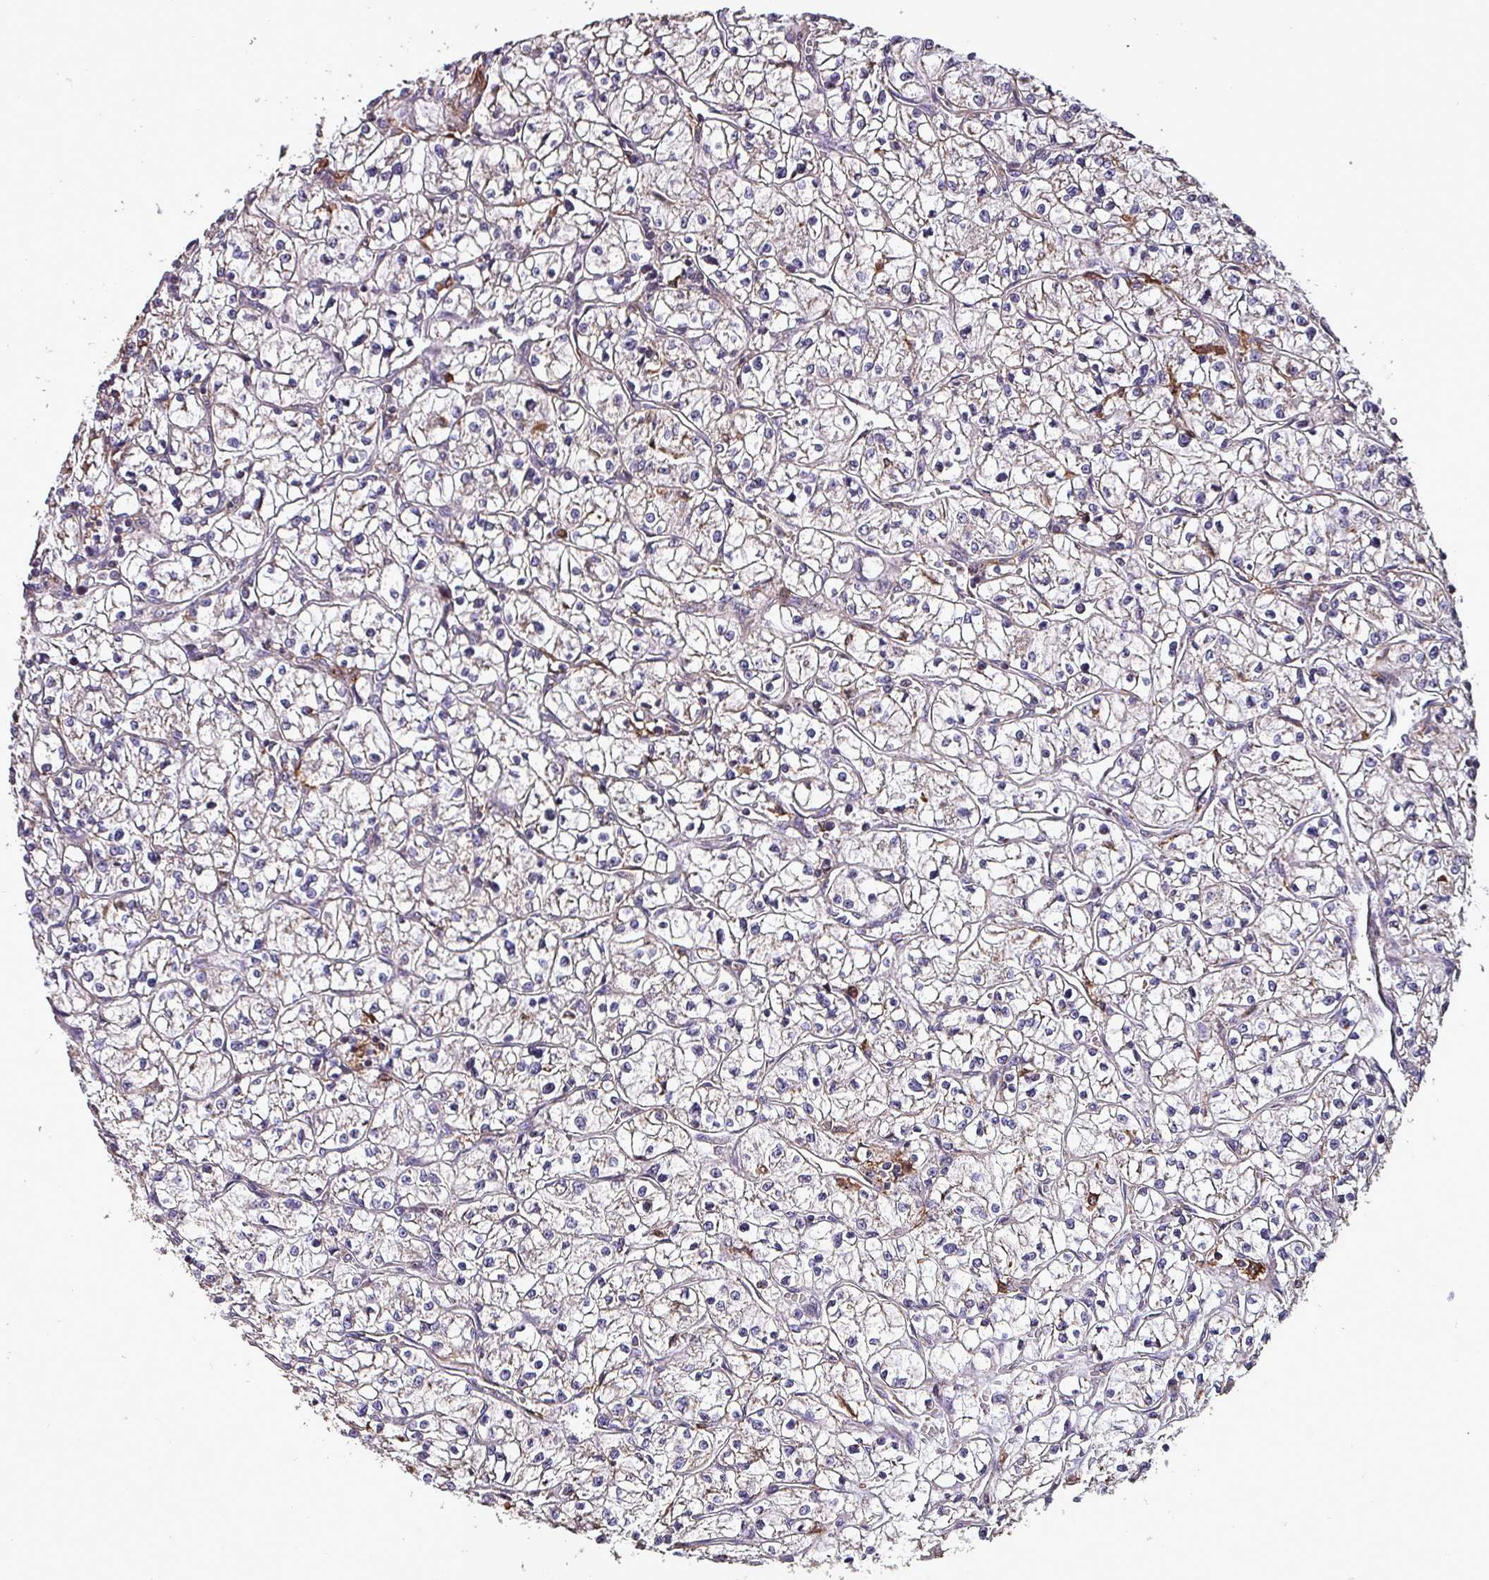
{"staining": {"intensity": "negative", "quantity": "none", "location": "none"}, "tissue": "renal cancer", "cell_type": "Tumor cells", "image_type": "cancer", "snomed": [{"axis": "morphology", "description": "Adenocarcinoma, NOS"}, {"axis": "topography", "description": "Kidney"}], "caption": "A high-resolution image shows immunohistochemistry staining of adenocarcinoma (renal), which exhibits no significant staining in tumor cells.", "gene": "SCIN", "patient": {"sex": "female", "age": 64}}